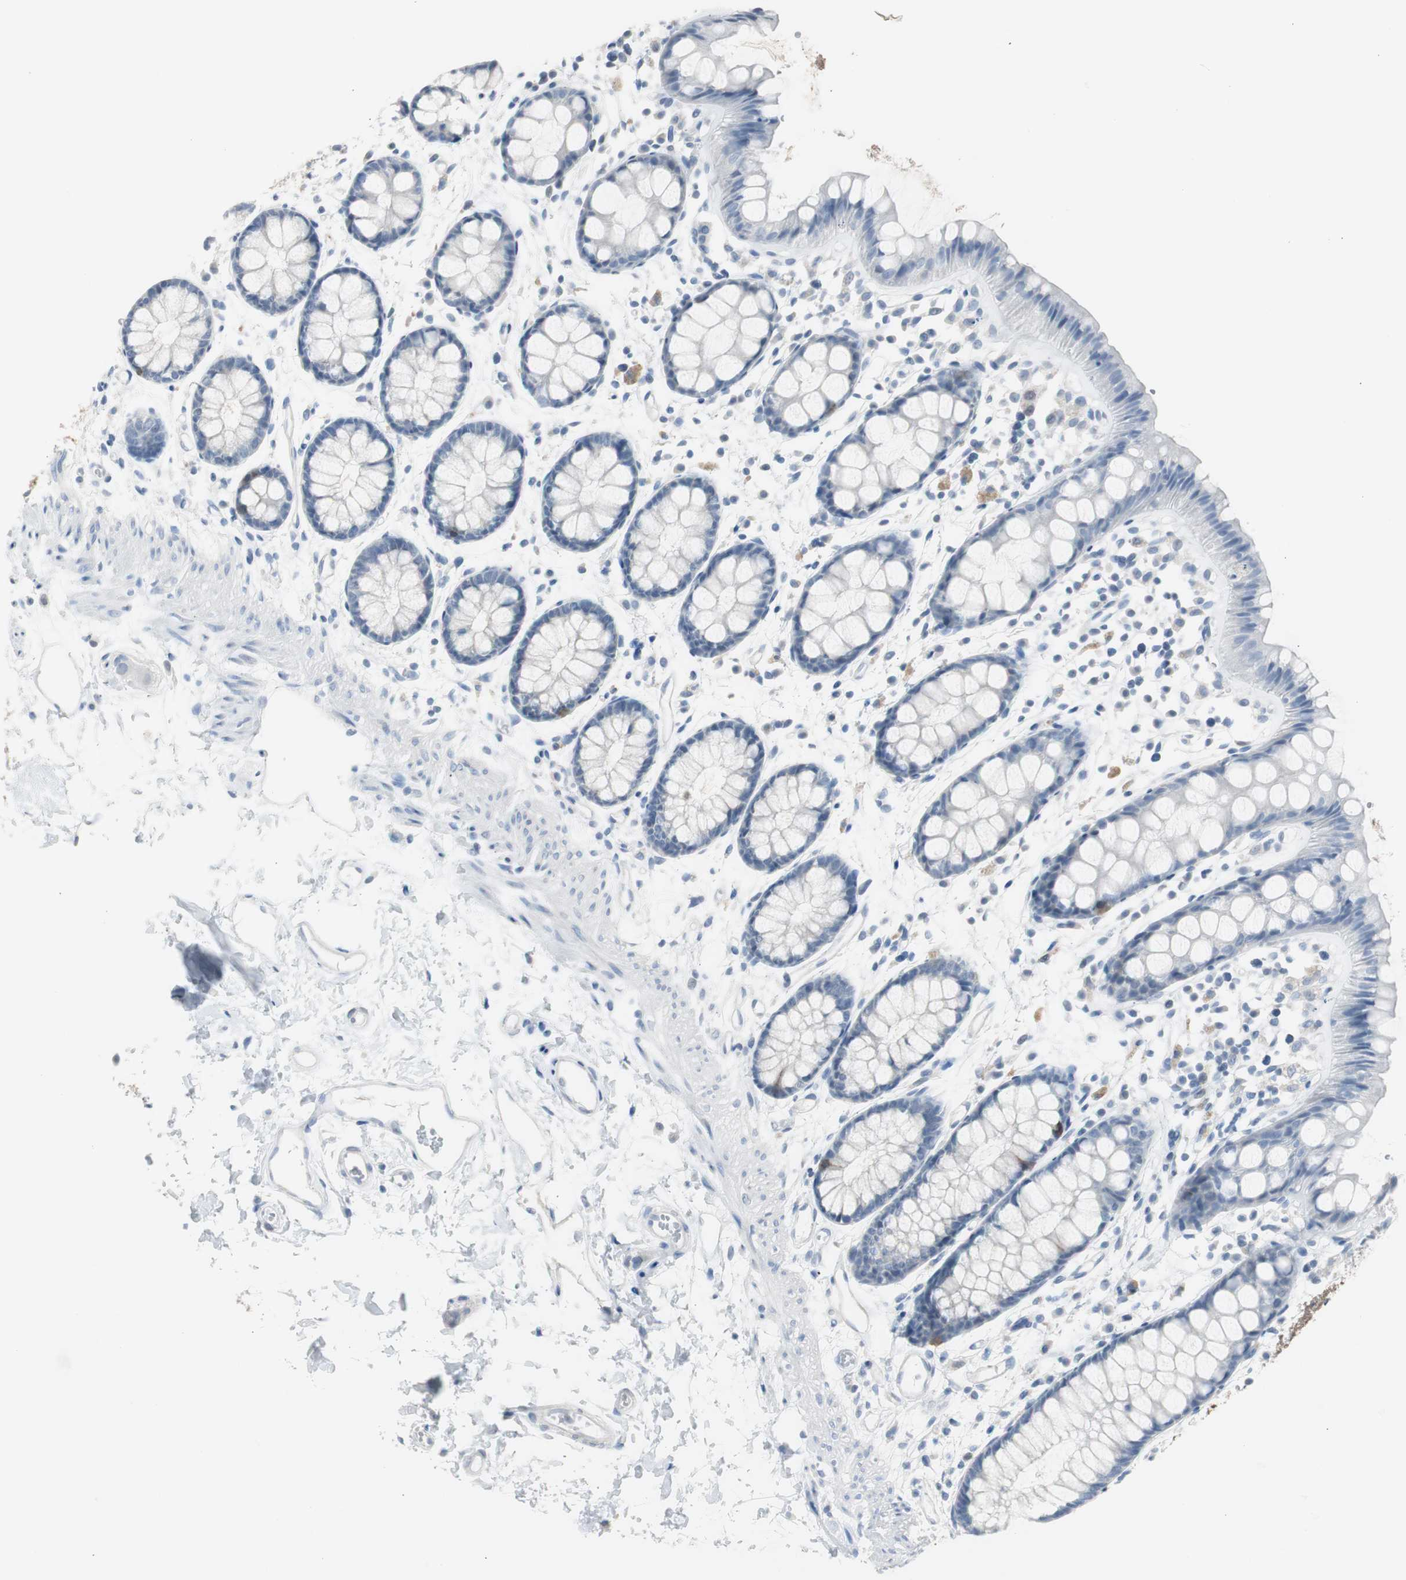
{"staining": {"intensity": "negative", "quantity": "none", "location": "none"}, "tissue": "rectum", "cell_type": "Glandular cells", "image_type": "normal", "snomed": [{"axis": "morphology", "description": "Normal tissue, NOS"}, {"axis": "topography", "description": "Rectum"}], "caption": "A high-resolution micrograph shows immunohistochemistry staining of unremarkable rectum, which shows no significant positivity in glandular cells.", "gene": "S100A7A", "patient": {"sex": "female", "age": 66}}